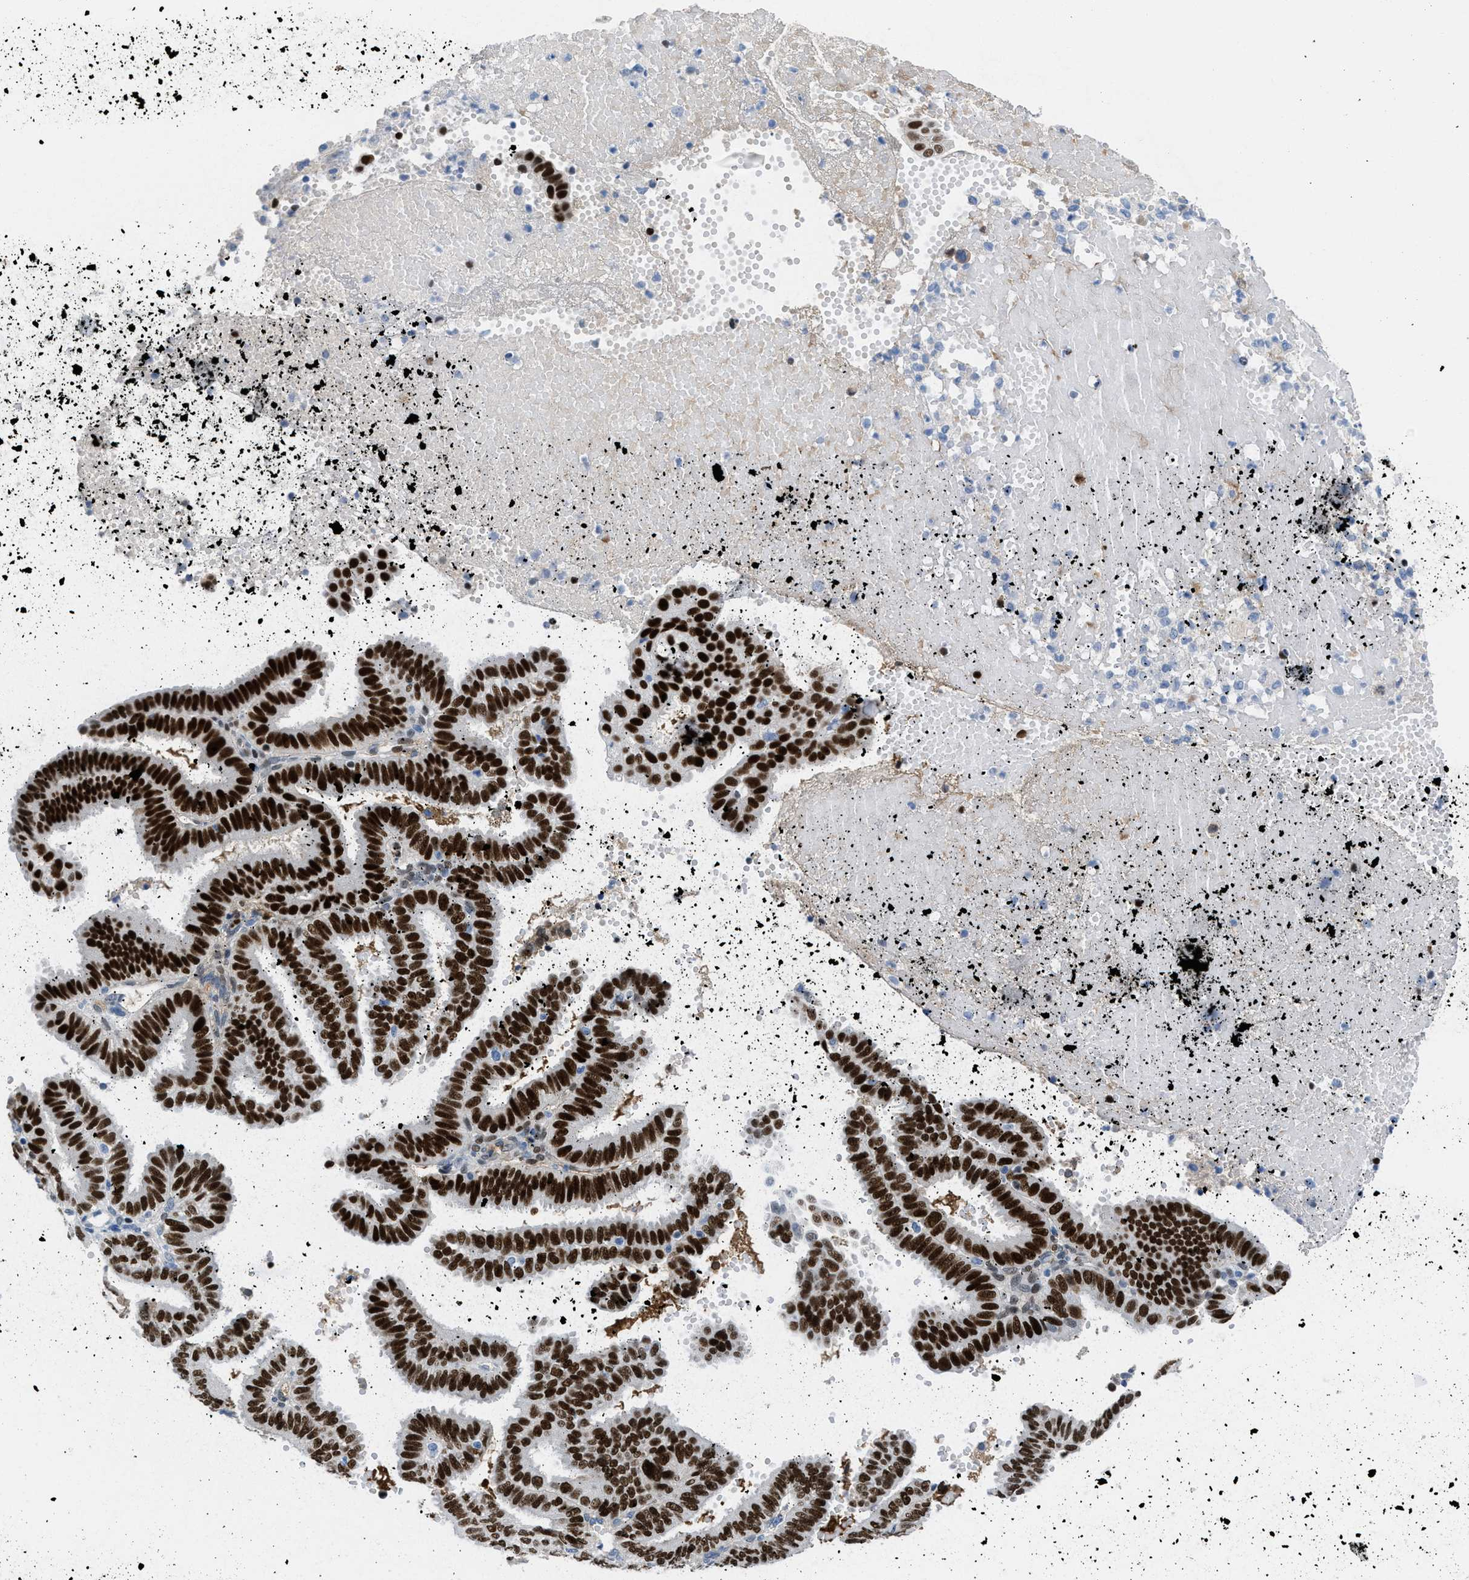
{"staining": {"intensity": "strong", "quantity": ">75%", "location": "nuclear"}, "tissue": "endometrial cancer", "cell_type": "Tumor cells", "image_type": "cancer", "snomed": [{"axis": "morphology", "description": "Adenocarcinoma, NOS"}, {"axis": "topography", "description": "Endometrium"}], "caption": "Immunohistochemical staining of human endometrial cancer (adenocarcinoma) reveals high levels of strong nuclear protein positivity in about >75% of tumor cells.", "gene": "LEF1", "patient": {"sex": "female", "age": 58}}